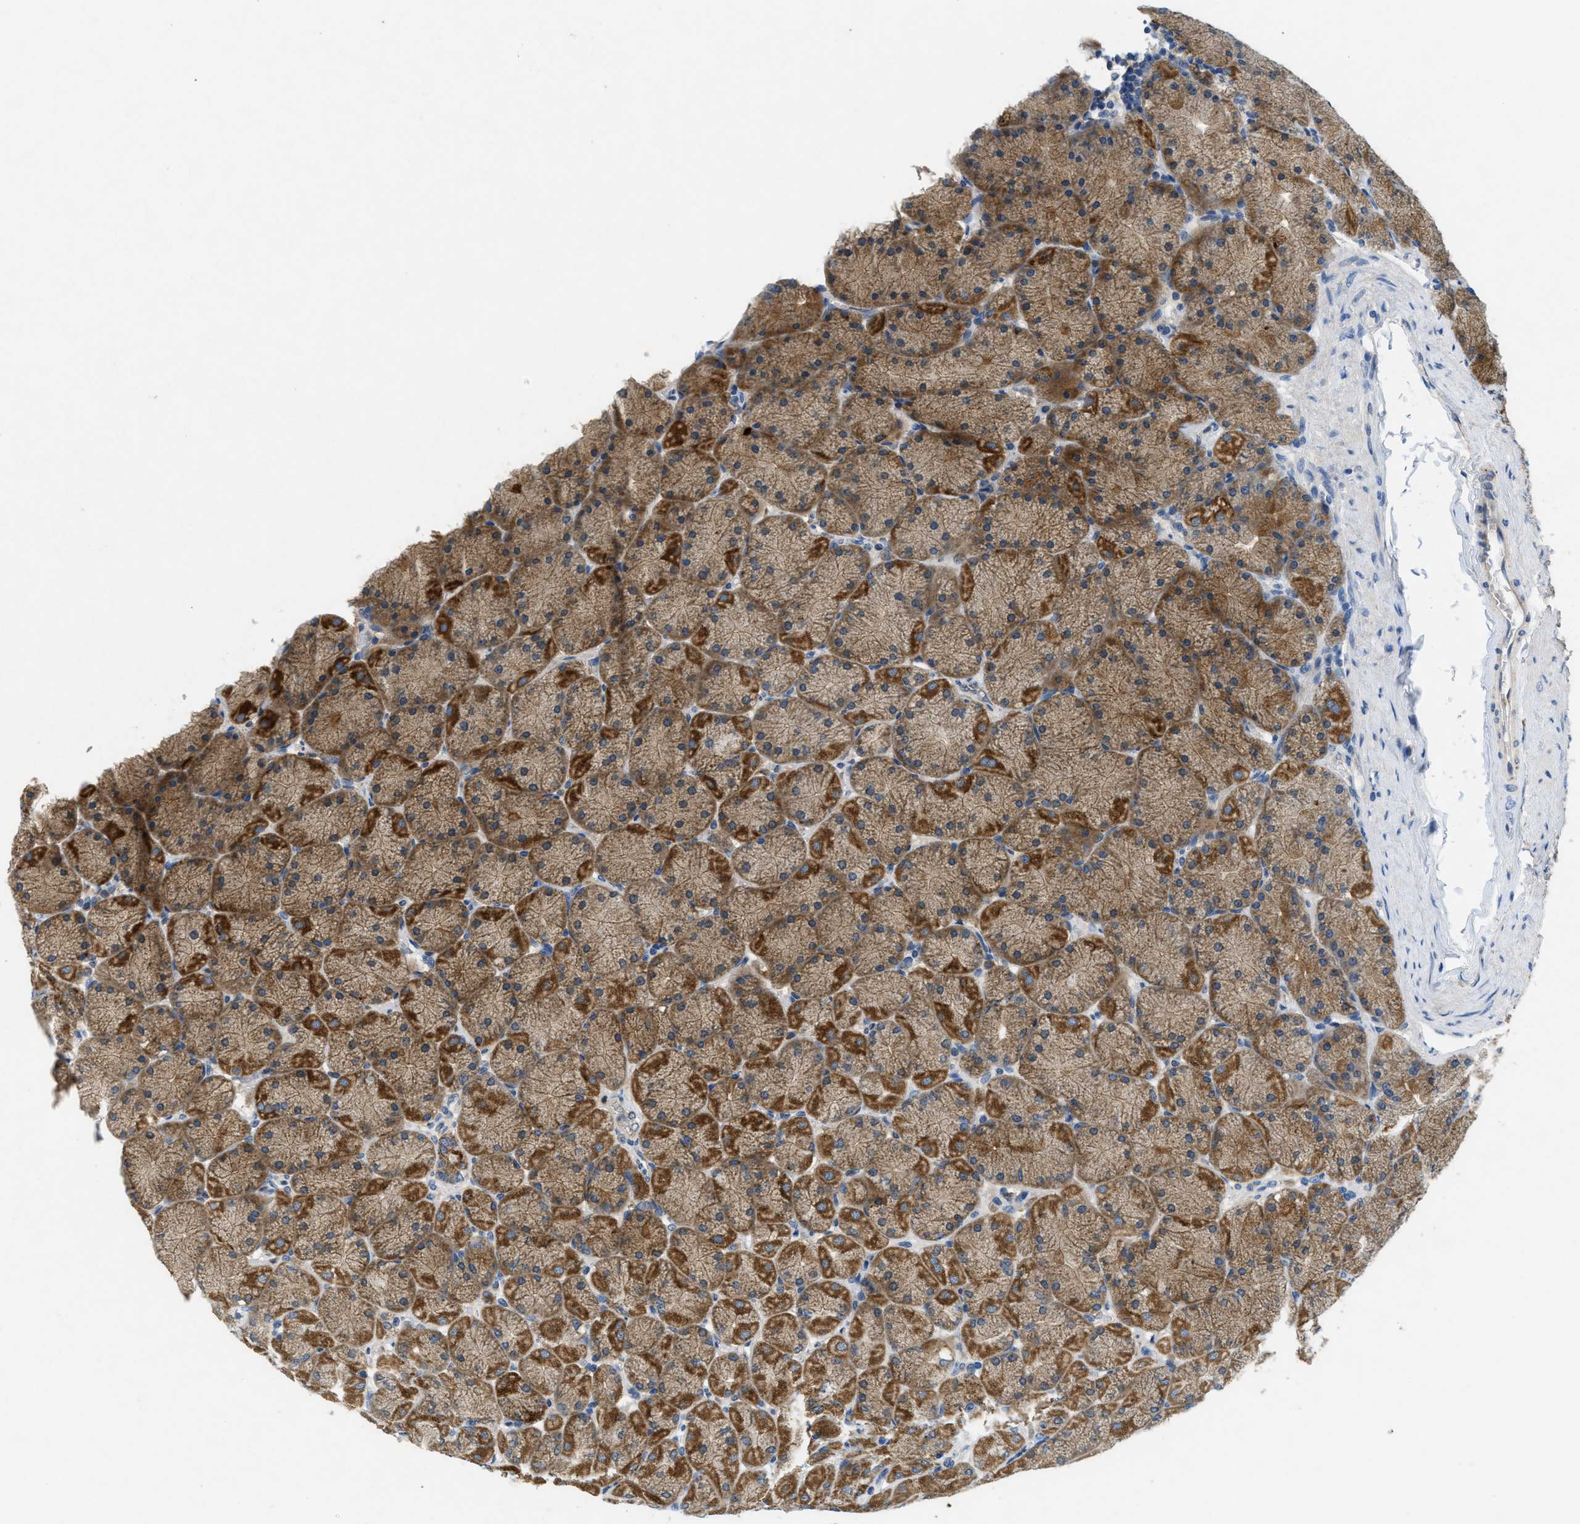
{"staining": {"intensity": "strong", "quantity": ">75%", "location": "cytoplasmic/membranous"}, "tissue": "stomach", "cell_type": "Glandular cells", "image_type": "normal", "snomed": [{"axis": "morphology", "description": "Normal tissue, NOS"}, {"axis": "topography", "description": "Stomach, upper"}], "caption": "Normal stomach displays strong cytoplasmic/membranous positivity in about >75% of glandular cells, visualized by immunohistochemistry. (IHC, brightfield microscopy, high magnification).", "gene": "PNKD", "patient": {"sex": "female", "age": 56}}